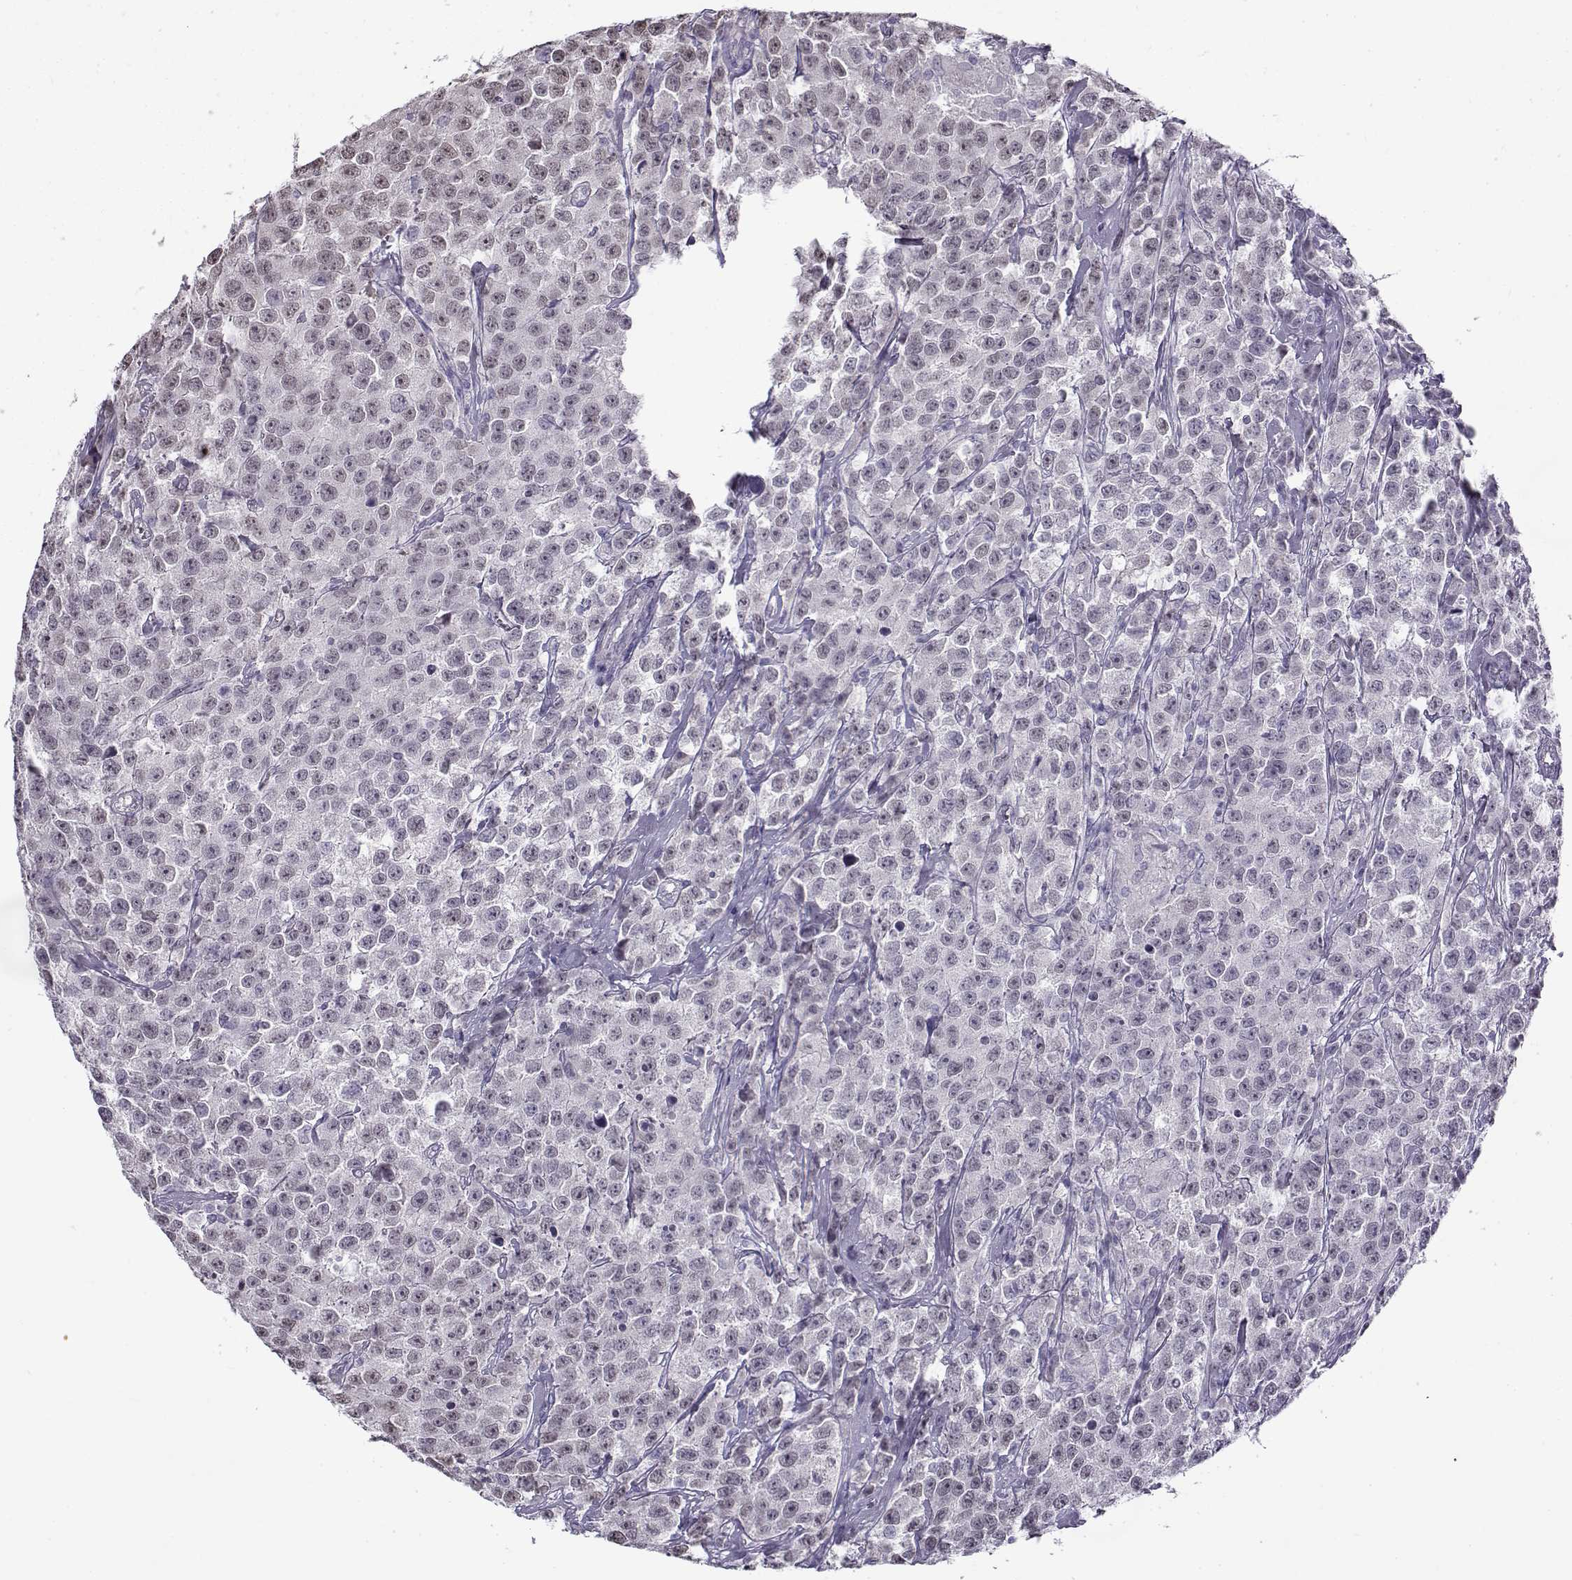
{"staining": {"intensity": "negative", "quantity": "none", "location": "none"}, "tissue": "testis cancer", "cell_type": "Tumor cells", "image_type": "cancer", "snomed": [{"axis": "morphology", "description": "Seminoma, NOS"}, {"axis": "topography", "description": "Testis"}], "caption": "An image of testis seminoma stained for a protein displays no brown staining in tumor cells.", "gene": "TEX55", "patient": {"sex": "male", "age": 59}}